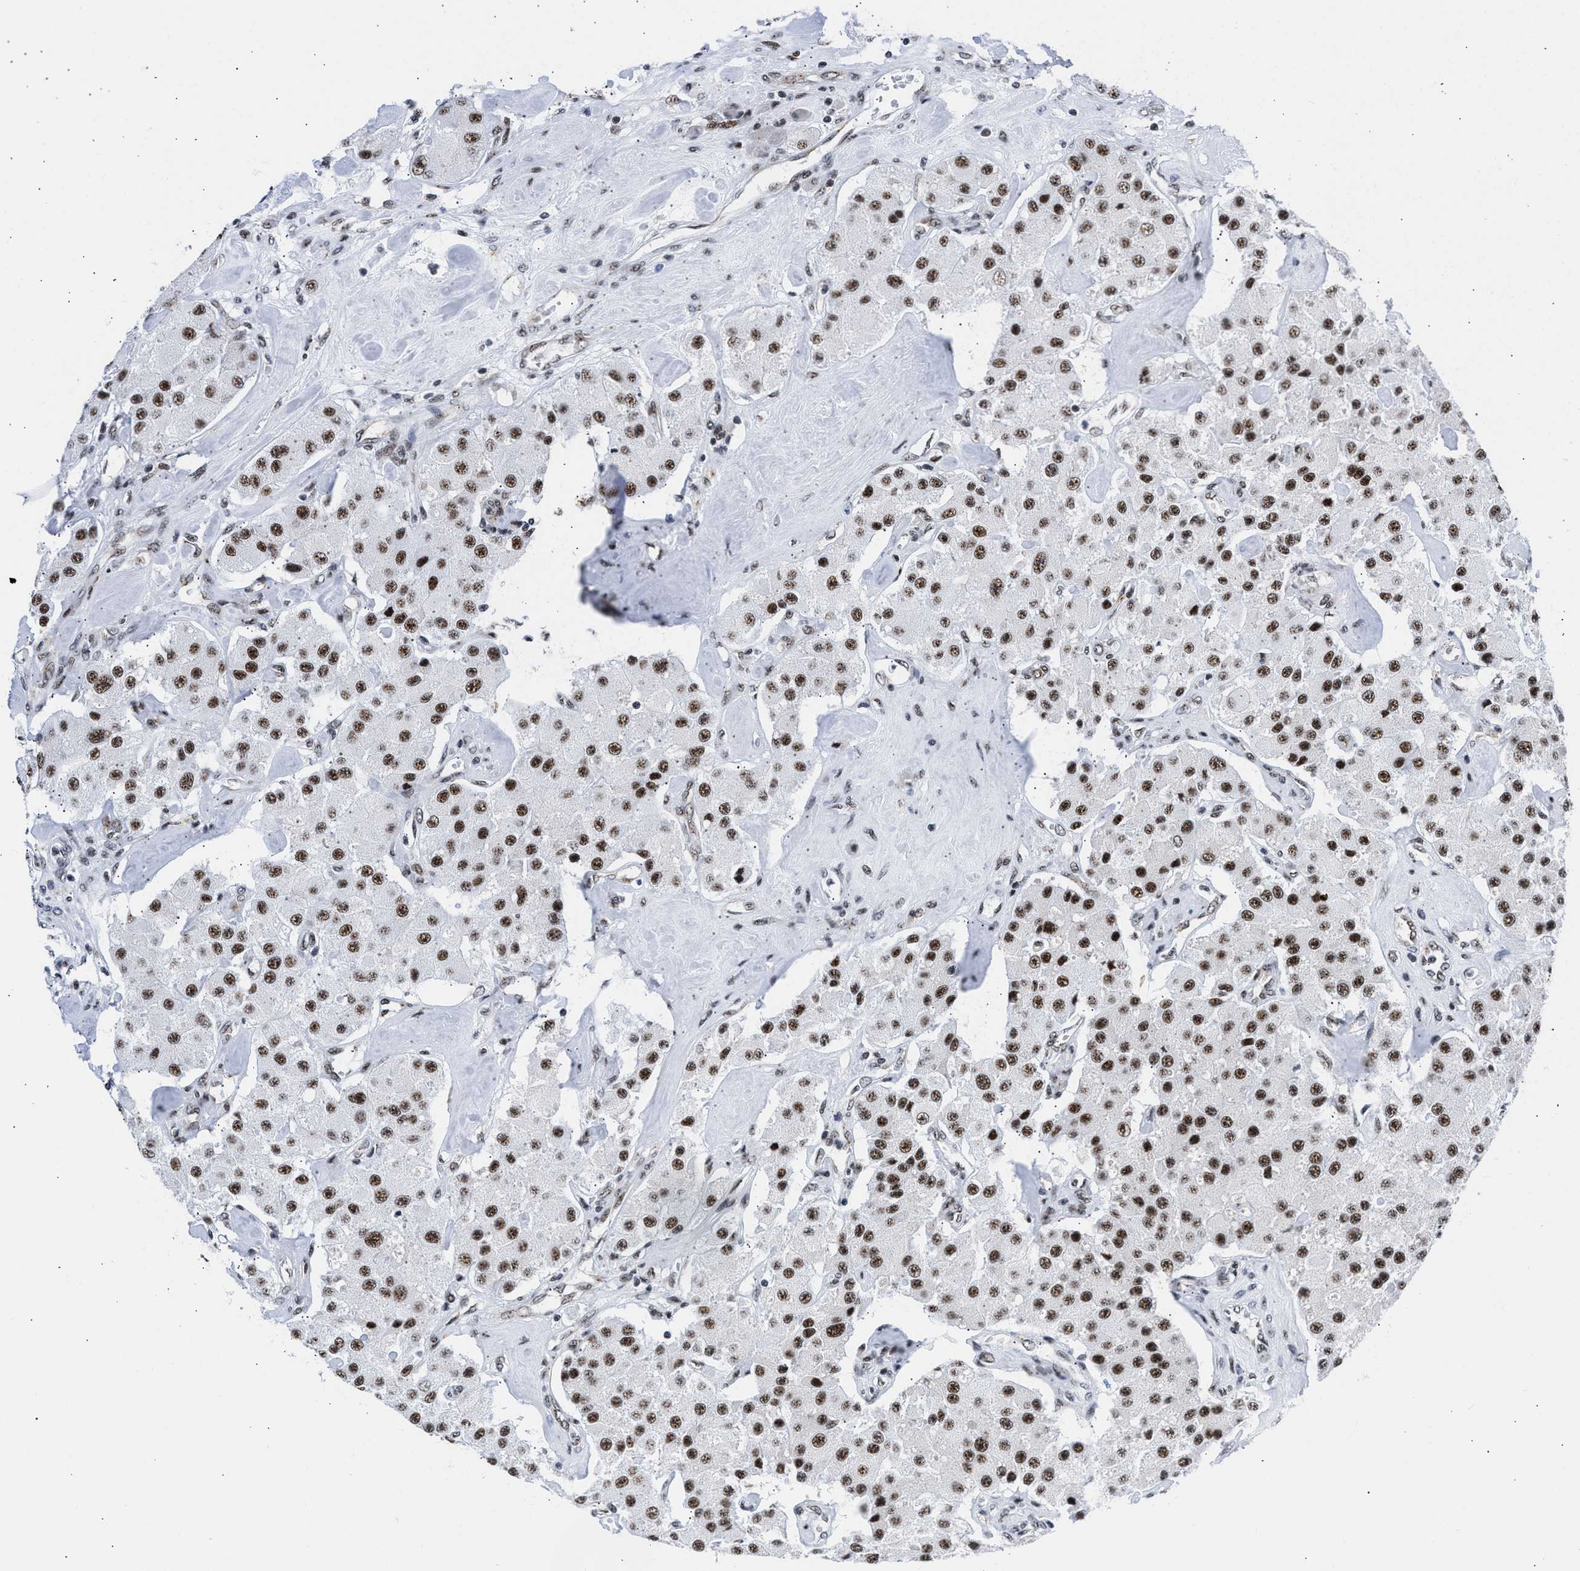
{"staining": {"intensity": "strong", "quantity": ">75%", "location": "nuclear"}, "tissue": "carcinoid", "cell_type": "Tumor cells", "image_type": "cancer", "snomed": [{"axis": "morphology", "description": "Carcinoid, malignant, NOS"}, {"axis": "topography", "description": "Pancreas"}], "caption": "This histopathology image exhibits IHC staining of malignant carcinoid, with high strong nuclear positivity in approximately >75% of tumor cells.", "gene": "RBM8A", "patient": {"sex": "male", "age": 41}}